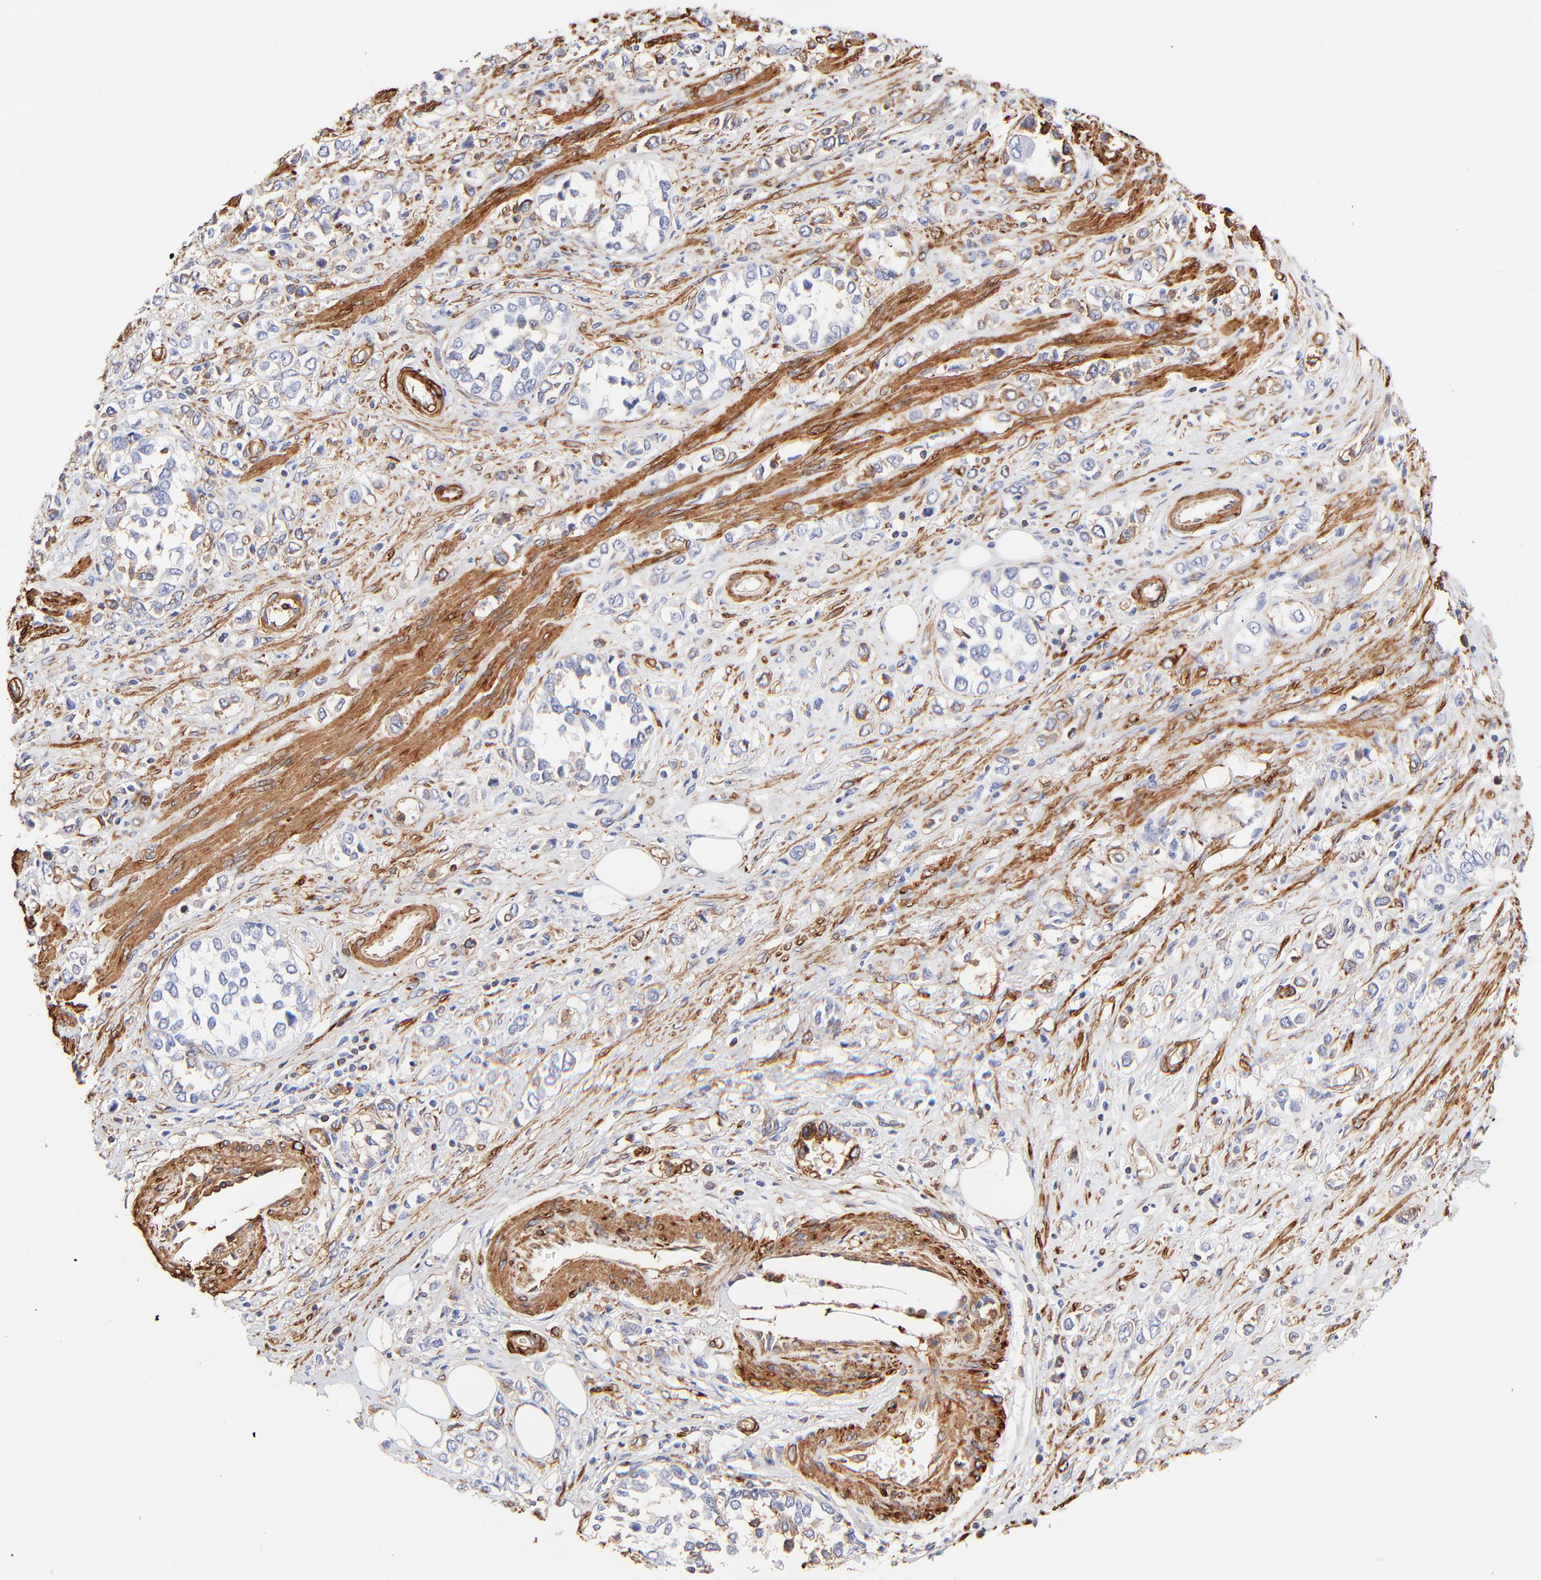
{"staining": {"intensity": "weak", "quantity": "<25%", "location": "cytoplasmic/membranous"}, "tissue": "stomach cancer", "cell_type": "Tumor cells", "image_type": "cancer", "snomed": [{"axis": "morphology", "description": "Adenocarcinoma, NOS"}, {"axis": "topography", "description": "Stomach, upper"}], "caption": "An image of stomach adenocarcinoma stained for a protein reveals no brown staining in tumor cells.", "gene": "FLNA", "patient": {"sex": "male", "age": 76}}